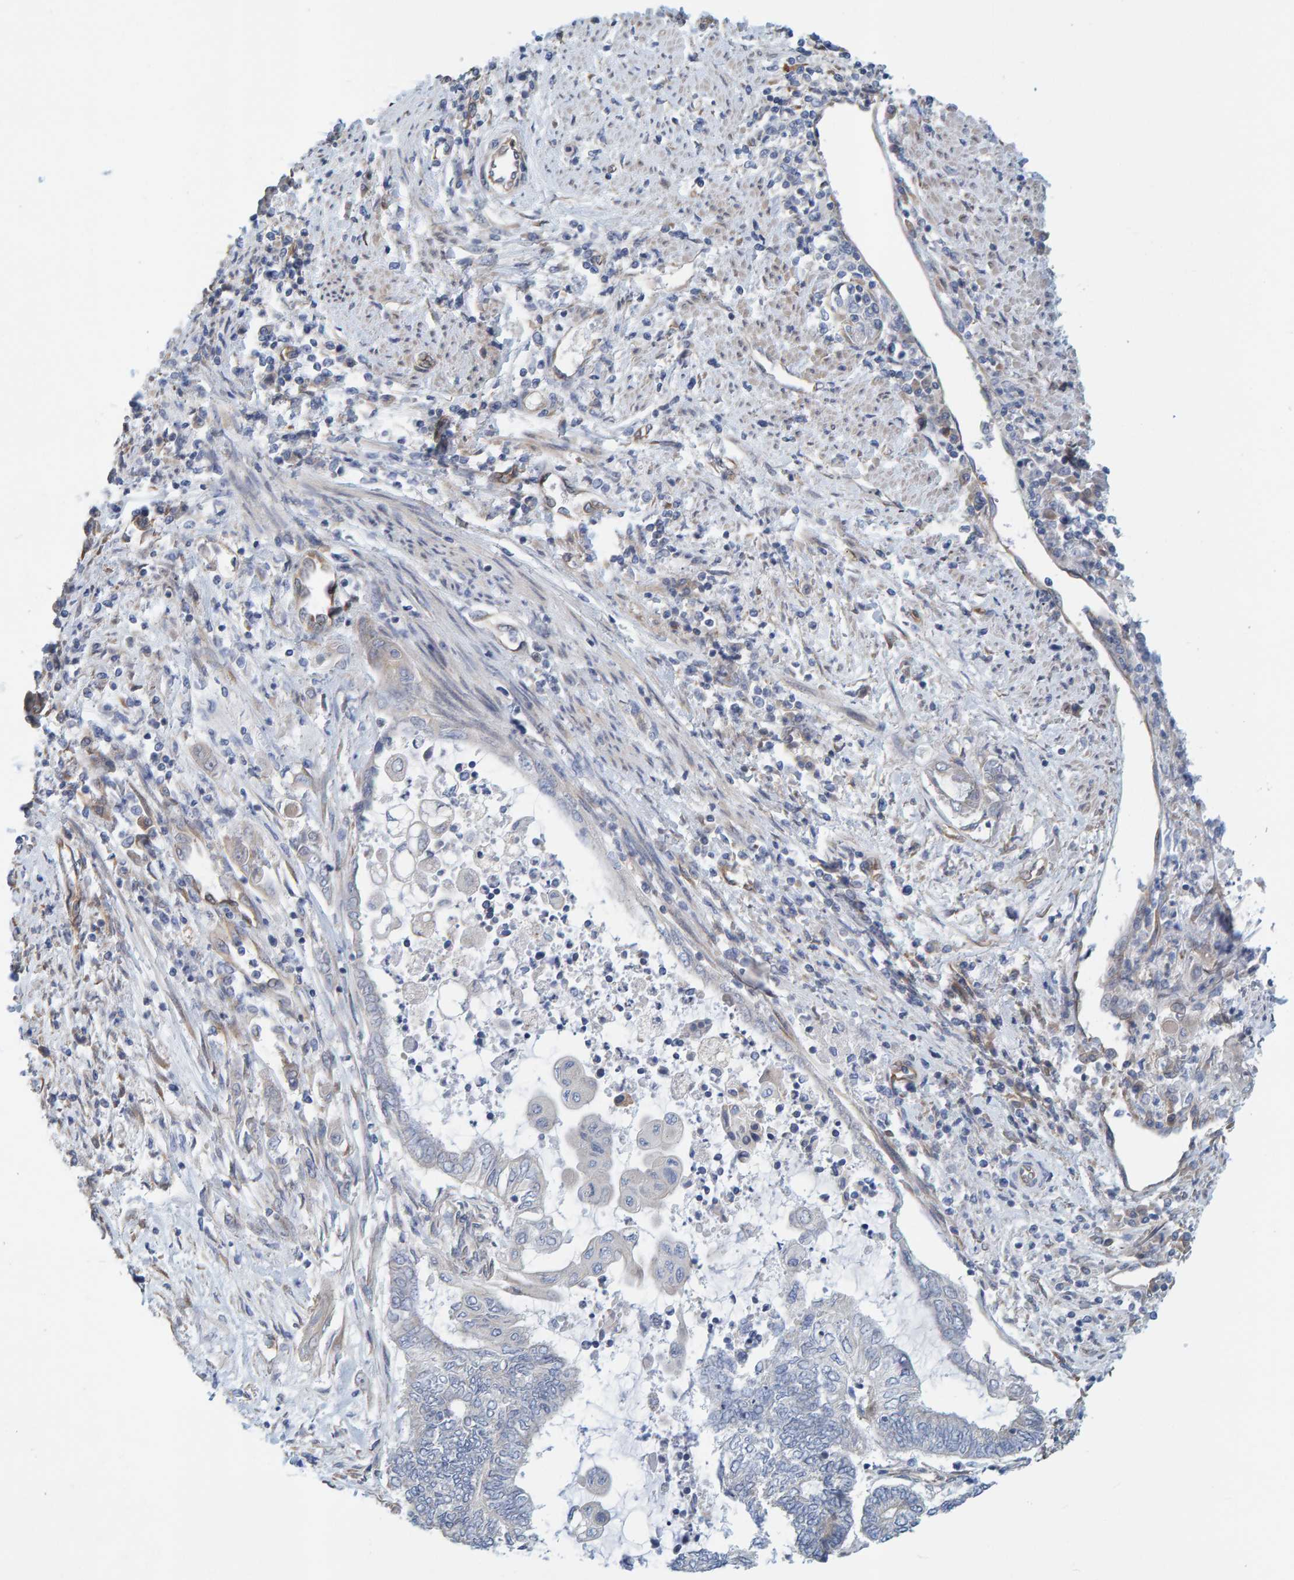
{"staining": {"intensity": "negative", "quantity": "none", "location": "none"}, "tissue": "endometrial cancer", "cell_type": "Tumor cells", "image_type": "cancer", "snomed": [{"axis": "morphology", "description": "Adenocarcinoma, NOS"}, {"axis": "topography", "description": "Uterus"}, {"axis": "topography", "description": "Endometrium"}], "caption": "The immunohistochemistry (IHC) image has no significant staining in tumor cells of endometrial adenocarcinoma tissue. (Immunohistochemistry, brightfield microscopy, high magnification).", "gene": "PRKD2", "patient": {"sex": "female", "age": 70}}